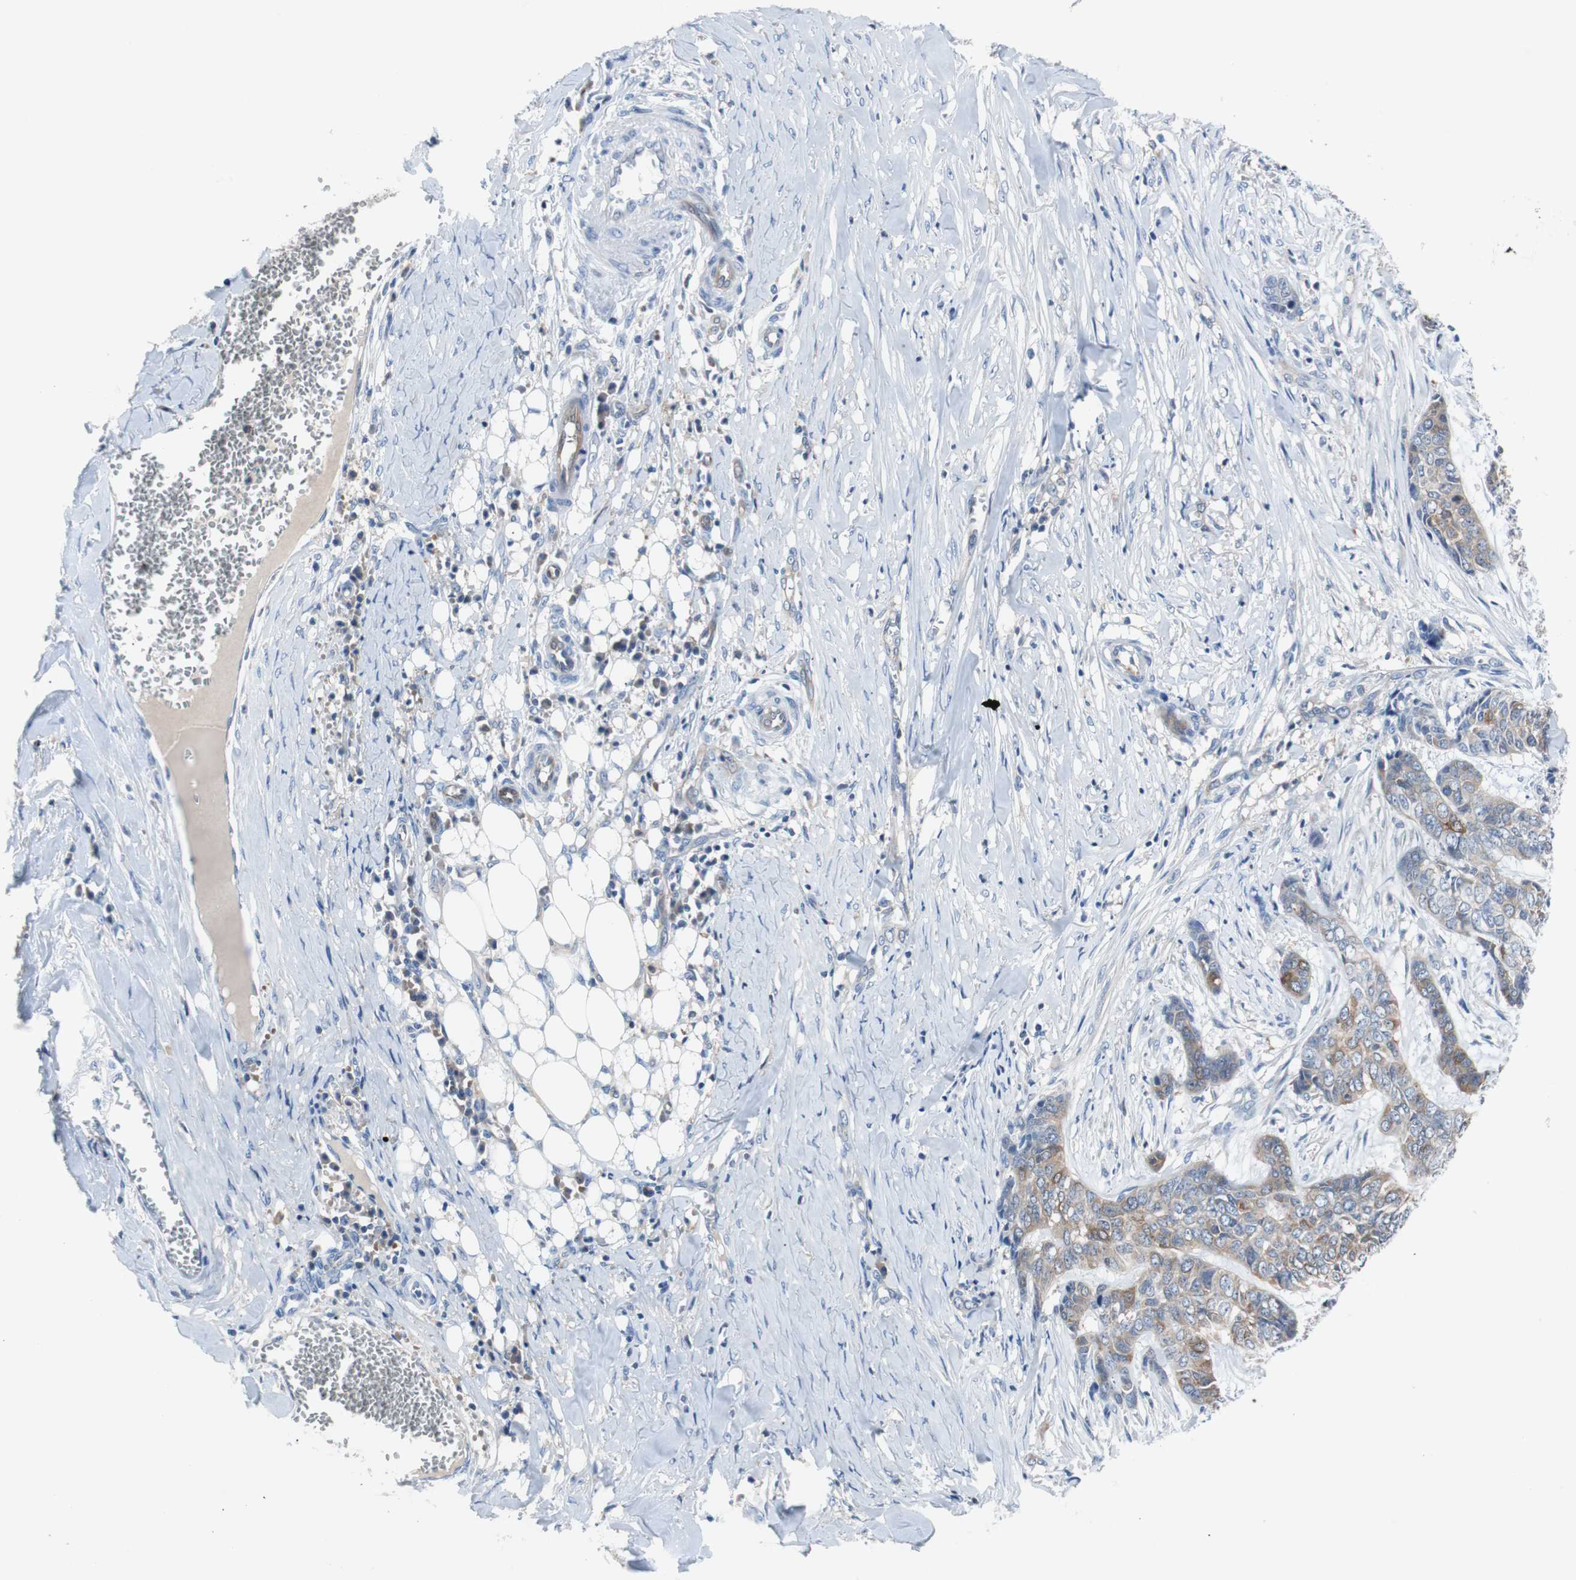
{"staining": {"intensity": "weak", "quantity": "25%-75%", "location": "cytoplasmic/membranous"}, "tissue": "skin cancer", "cell_type": "Tumor cells", "image_type": "cancer", "snomed": [{"axis": "morphology", "description": "Basal cell carcinoma"}, {"axis": "topography", "description": "Skin"}], "caption": "Protein expression by immunohistochemistry (IHC) reveals weak cytoplasmic/membranous expression in approximately 25%-75% of tumor cells in skin basal cell carcinoma.", "gene": "EEF2K", "patient": {"sex": "female", "age": 64}}